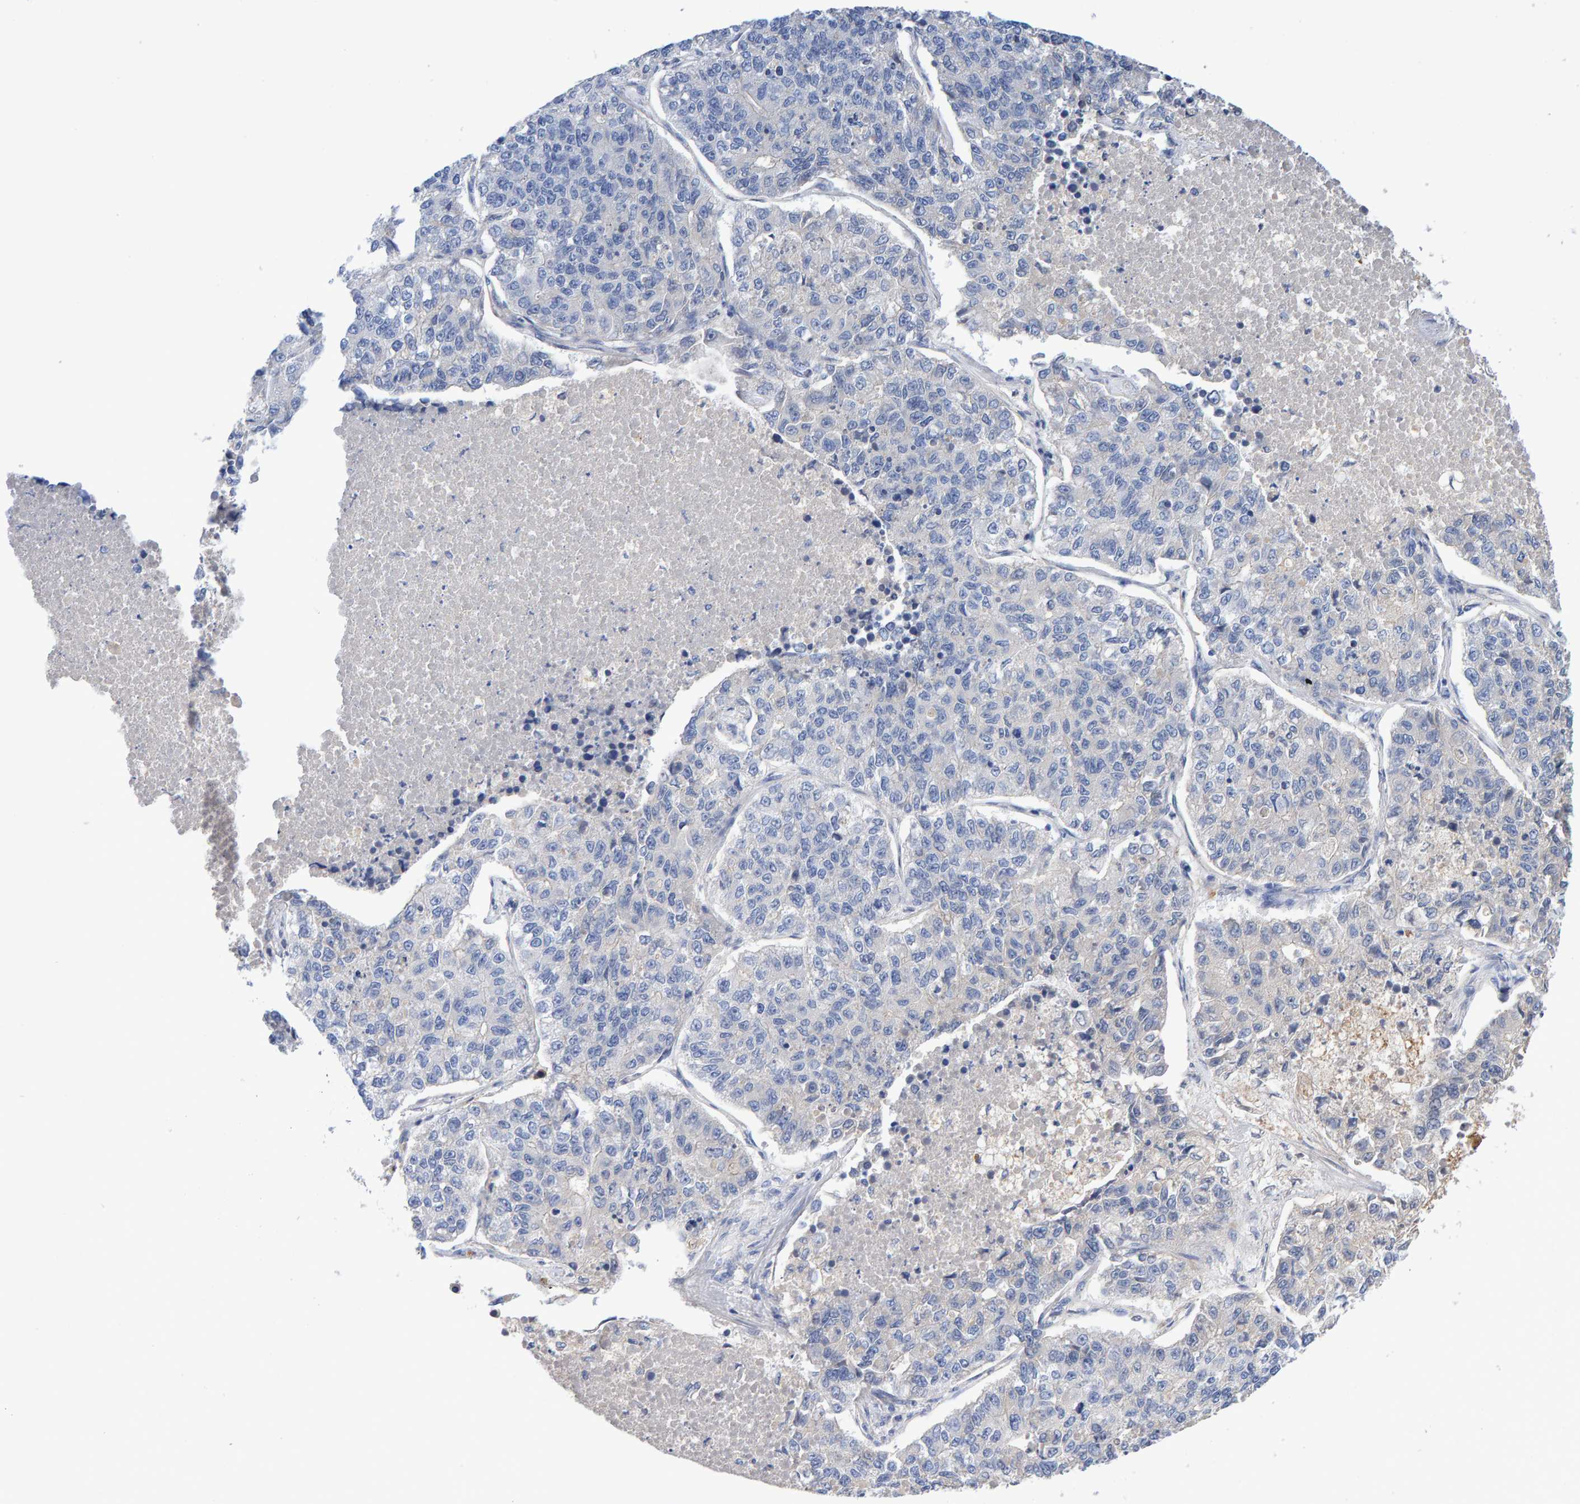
{"staining": {"intensity": "negative", "quantity": "none", "location": "none"}, "tissue": "lung cancer", "cell_type": "Tumor cells", "image_type": "cancer", "snomed": [{"axis": "morphology", "description": "Adenocarcinoma, NOS"}, {"axis": "topography", "description": "Lung"}], "caption": "Tumor cells show no significant protein expression in adenocarcinoma (lung).", "gene": "EFR3A", "patient": {"sex": "male", "age": 49}}